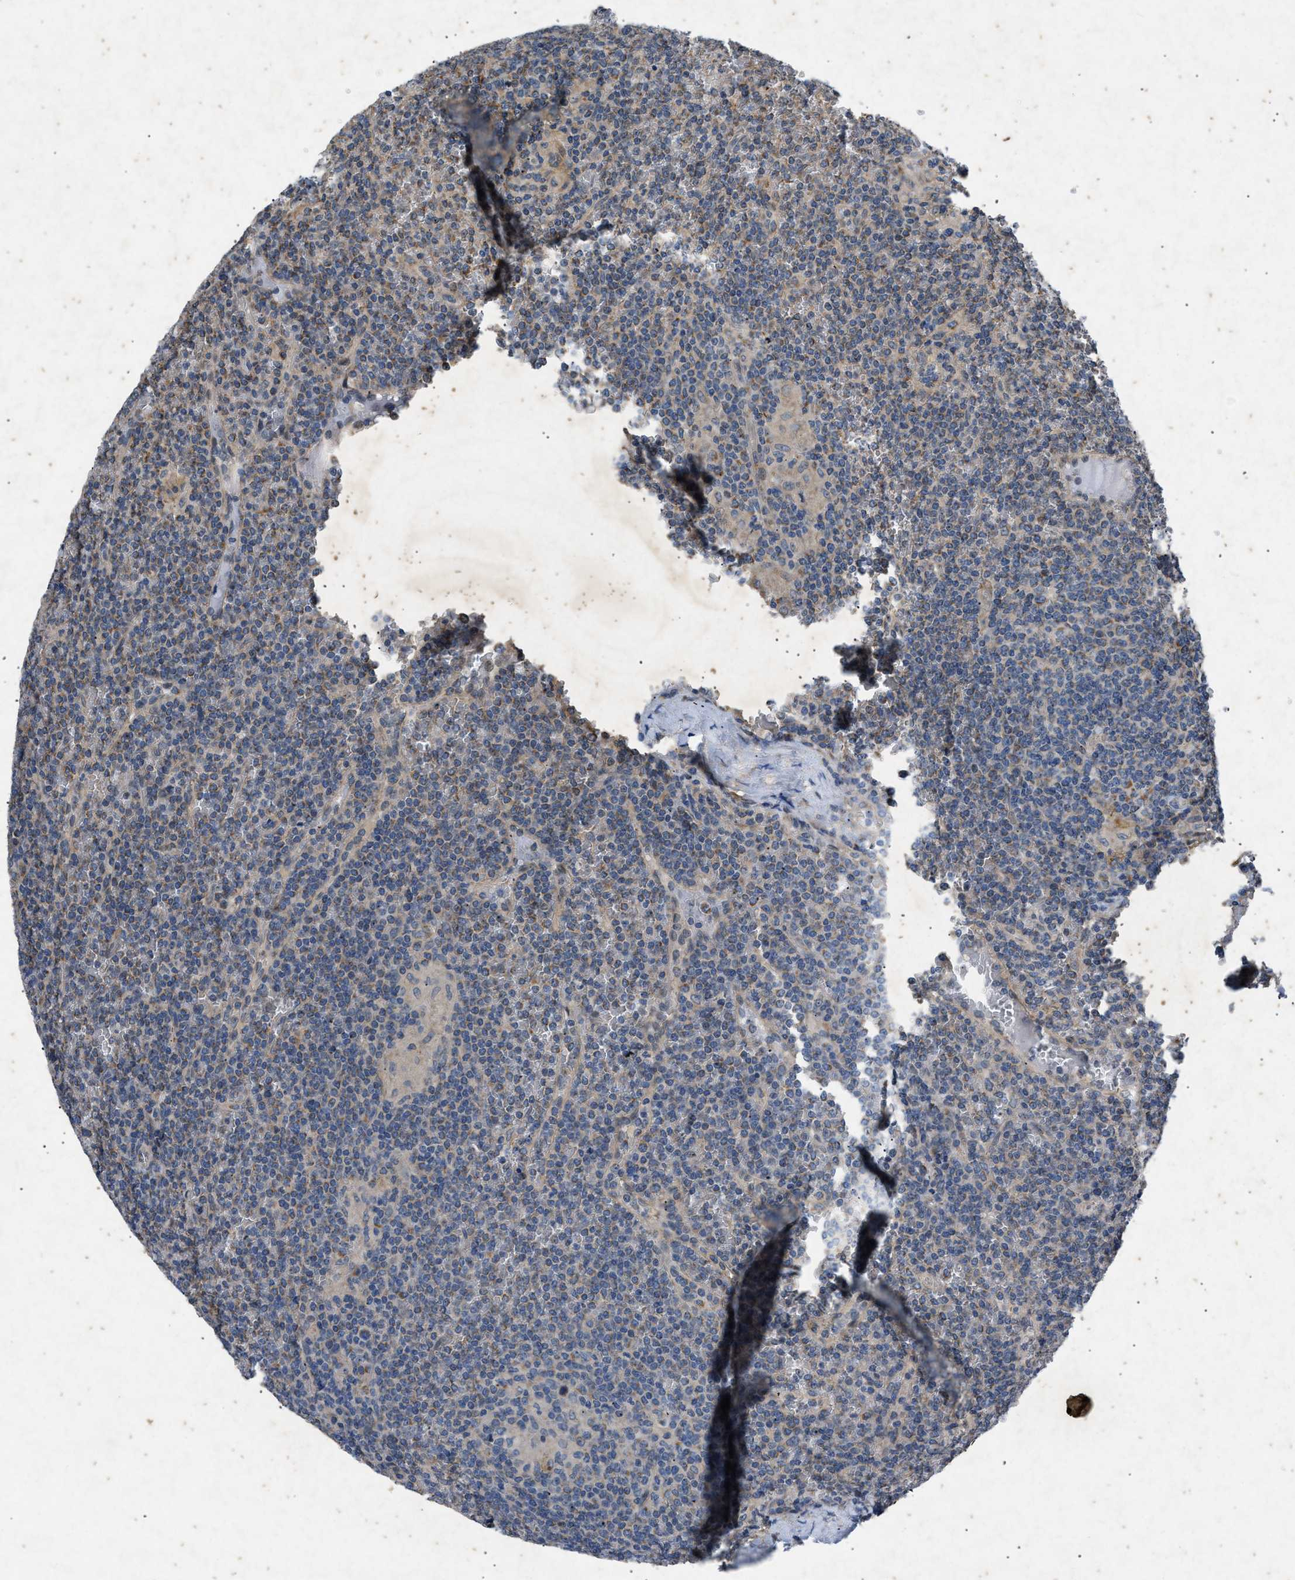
{"staining": {"intensity": "moderate", "quantity": "<25%", "location": "cytoplasmic/membranous"}, "tissue": "lymphoma", "cell_type": "Tumor cells", "image_type": "cancer", "snomed": [{"axis": "morphology", "description": "Malignant lymphoma, non-Hodgkin's type, Low grade"}, {"axis": "topography", "description": "Spleen"}], "caption": "DAB immunohistochemical staining of lymphoma demonstrates moderate cytoplasmic/membranous protein staining in about <25% of tumor cells. Immunohistochemistry stains the protein of interest in brown and the nuclei are stained blue.", "gene": "PRKG2", "patient": {"sex": "female", "age": 19}}